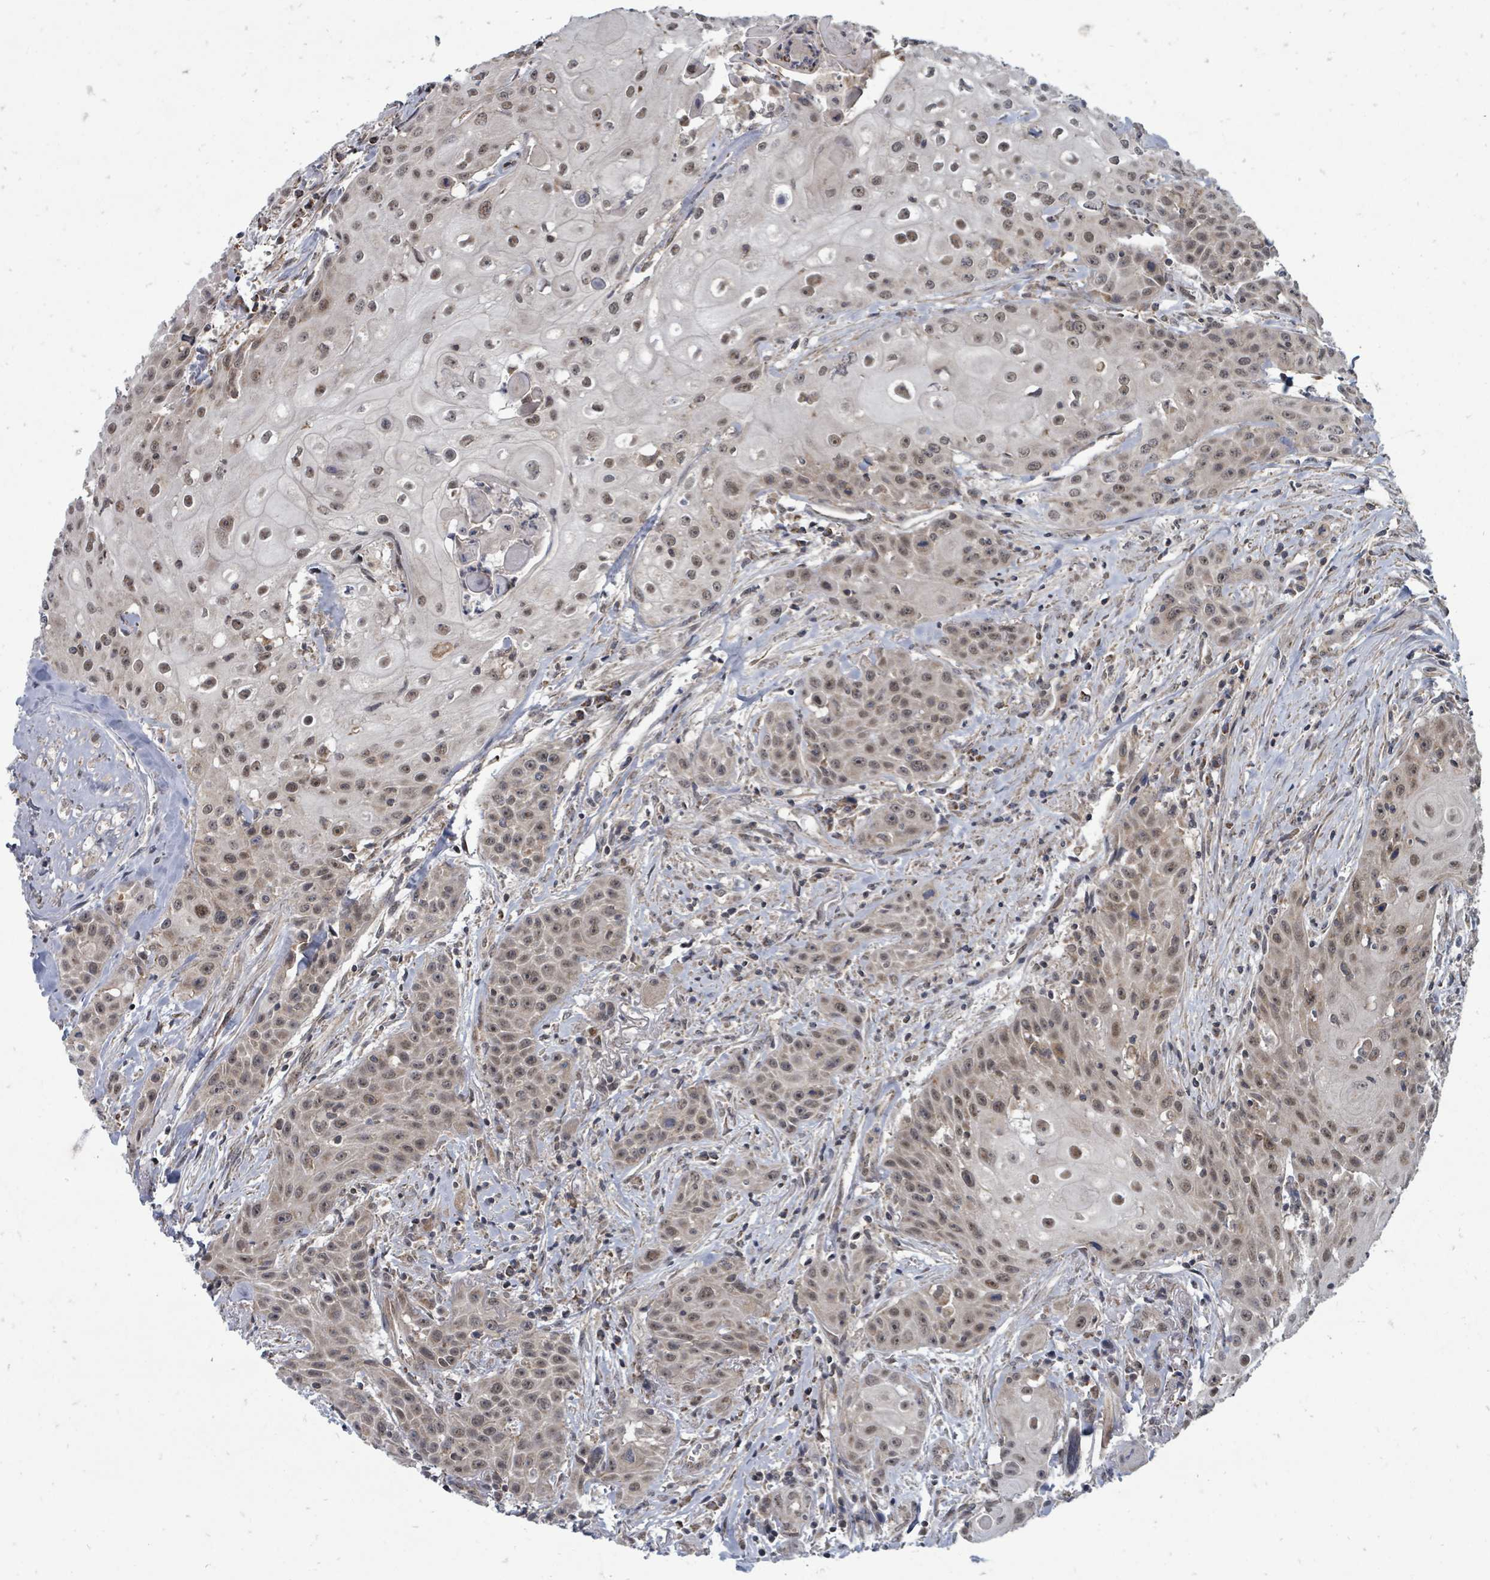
{"staining": {"intensity": "weak", "quantity": ">75%", "location": "nuclear"}, "tissue": "head and neck cancer", "cell_type": "Tumor cells", "image_type": "cancer", "snomed": [{"axis": "morphology", "description": "Squamous cell carcinoma, NOS"}, {"axis": "topography", "description": "Oral tissue"}, {"axis": "topography", "description": "Head-Neck"}], "caption": "A photomicrograph showing weak nuclear expression in approximately >75% of tumor cells in squamous cell carcinoma (head and neck), as visualized by brown immunohistochemical staining.", "gene": "MAGOHB", "patient": {"sex": "female", "age": 82}}